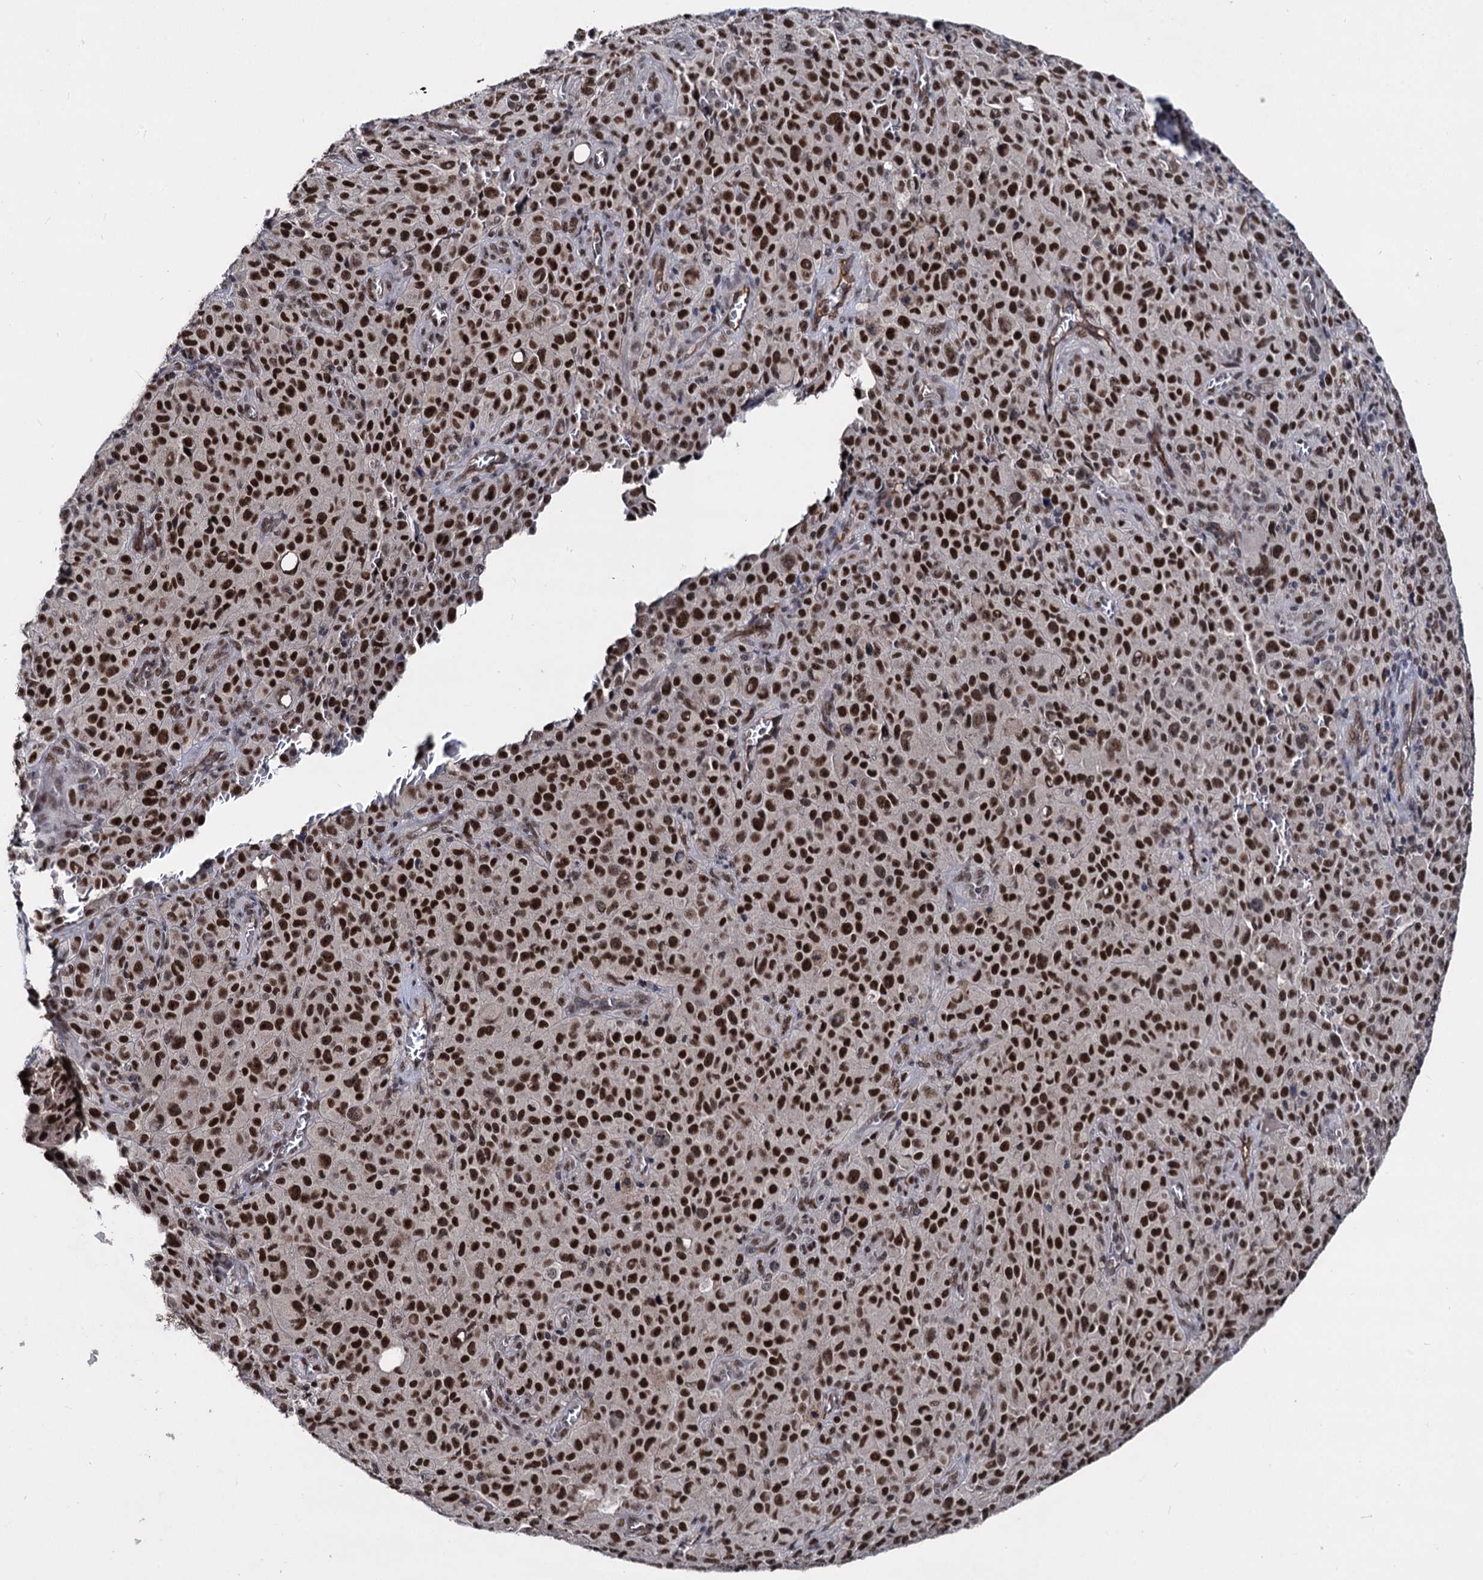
{"staining": {"intensity": "strong", "quantity": ">75%", "location": "nuclear"}, "tissue": "melanoma", "cell_type": "Tumor cells", "image_type": "cancer", "snomed": [{"axis": "morphology", "description": "Malignant melanoma, NOS"}, {"axis": "topography", "description": "Skin"}], "caption": "This histopathology image shows immunohistochemistry (IHC) staining of malignant melanoma, with high strong nuclear expression in about >75% of tumor cells.", "gene": "GALNT11", "patient": {"sex": "female", "age": 82}}